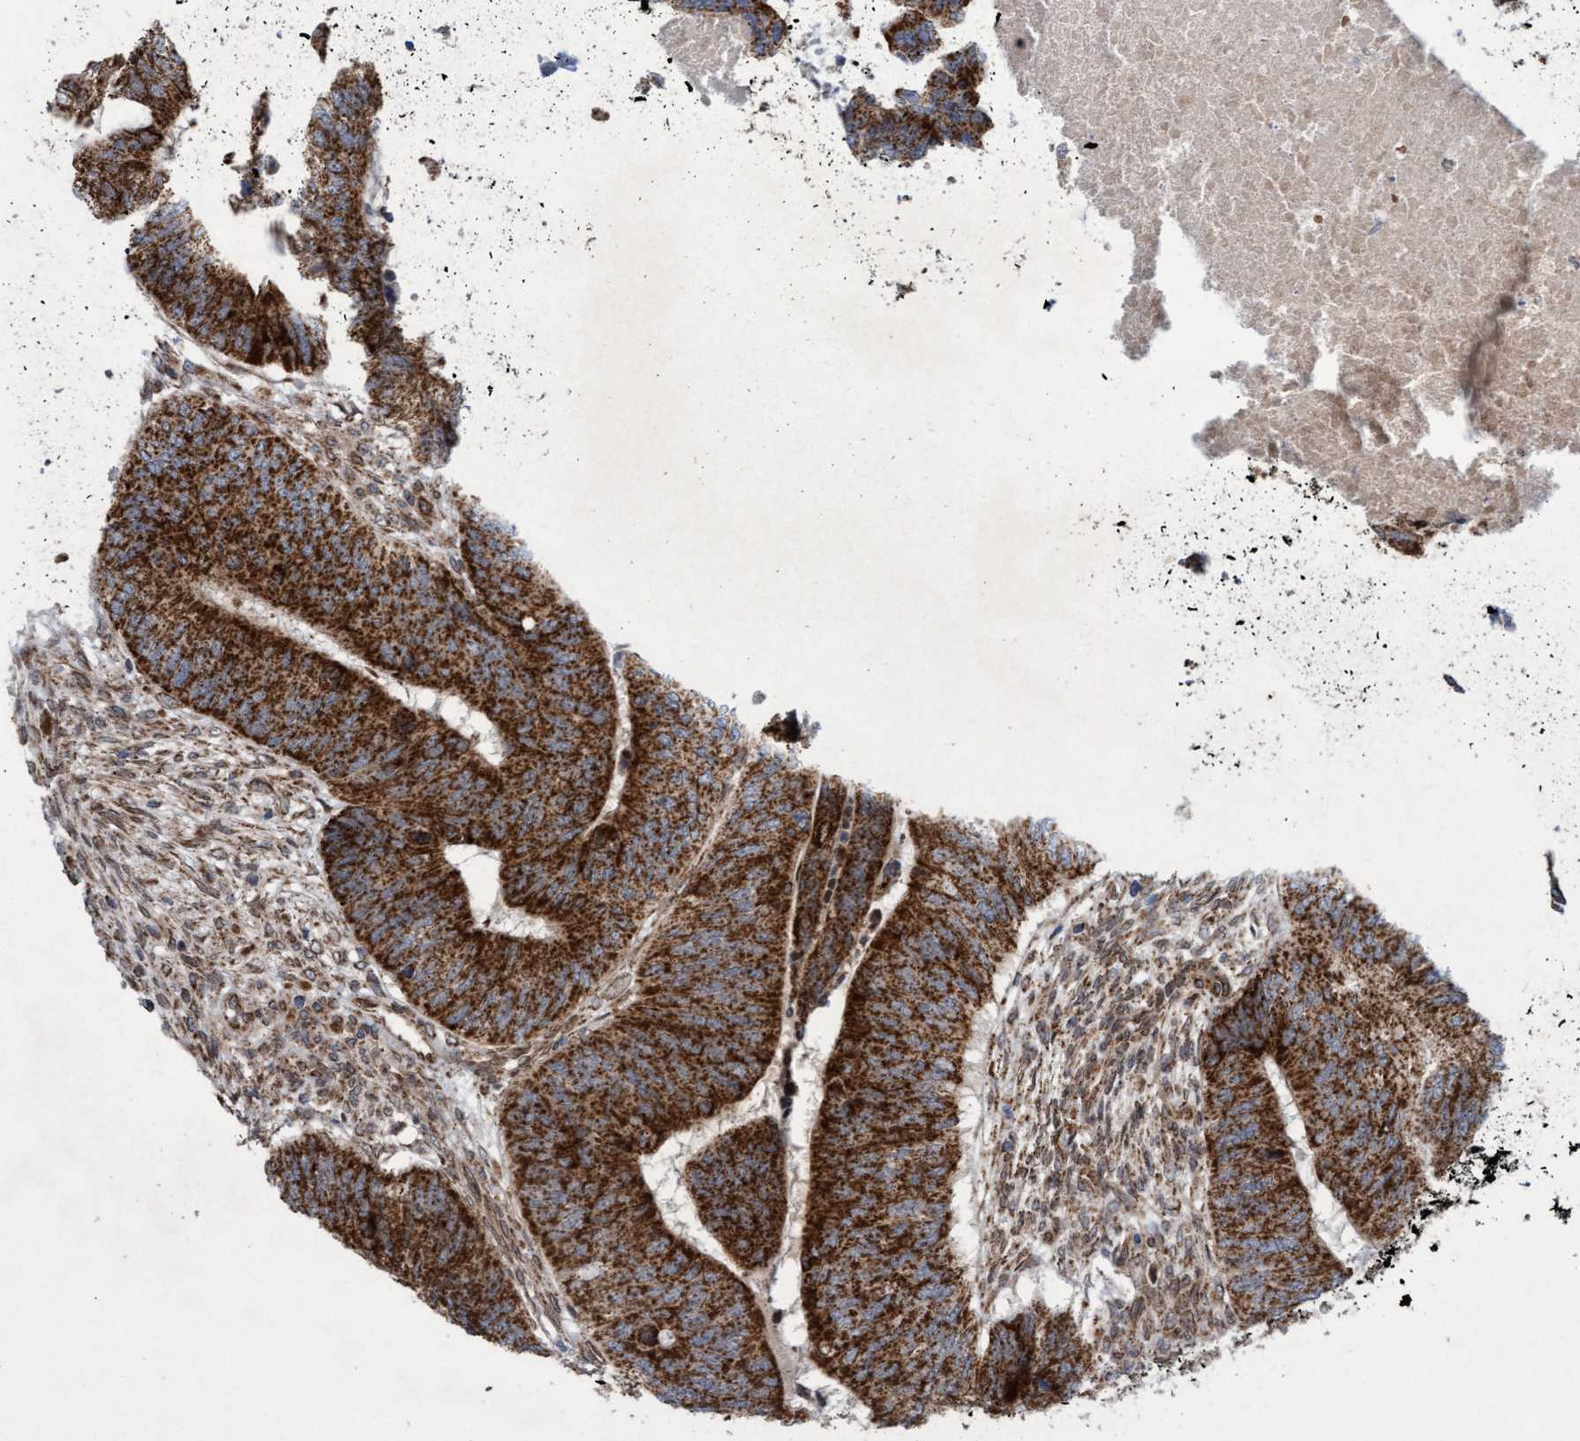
{"staining": {"intensity": "strong", "quantity": ">75%", "location": "cytoplasmic/membranous"}, "tissue": "colorectal cancer", "cell_type": "Tumor cells", "image_type": "cancer", "snomed": [{"axis": "morphology", "description": "Adenocarcinoma, NOS"}, {"axis": "topography", "description": "Colon"}], "caption": "Tumor cells reveal high levels of strong cytoplasmic/membranous positivity in about >75% of cells in colorectal adenocarcinoma.", "gene": "MRPS23", "patient": {"sex": "female", "age": 67}}